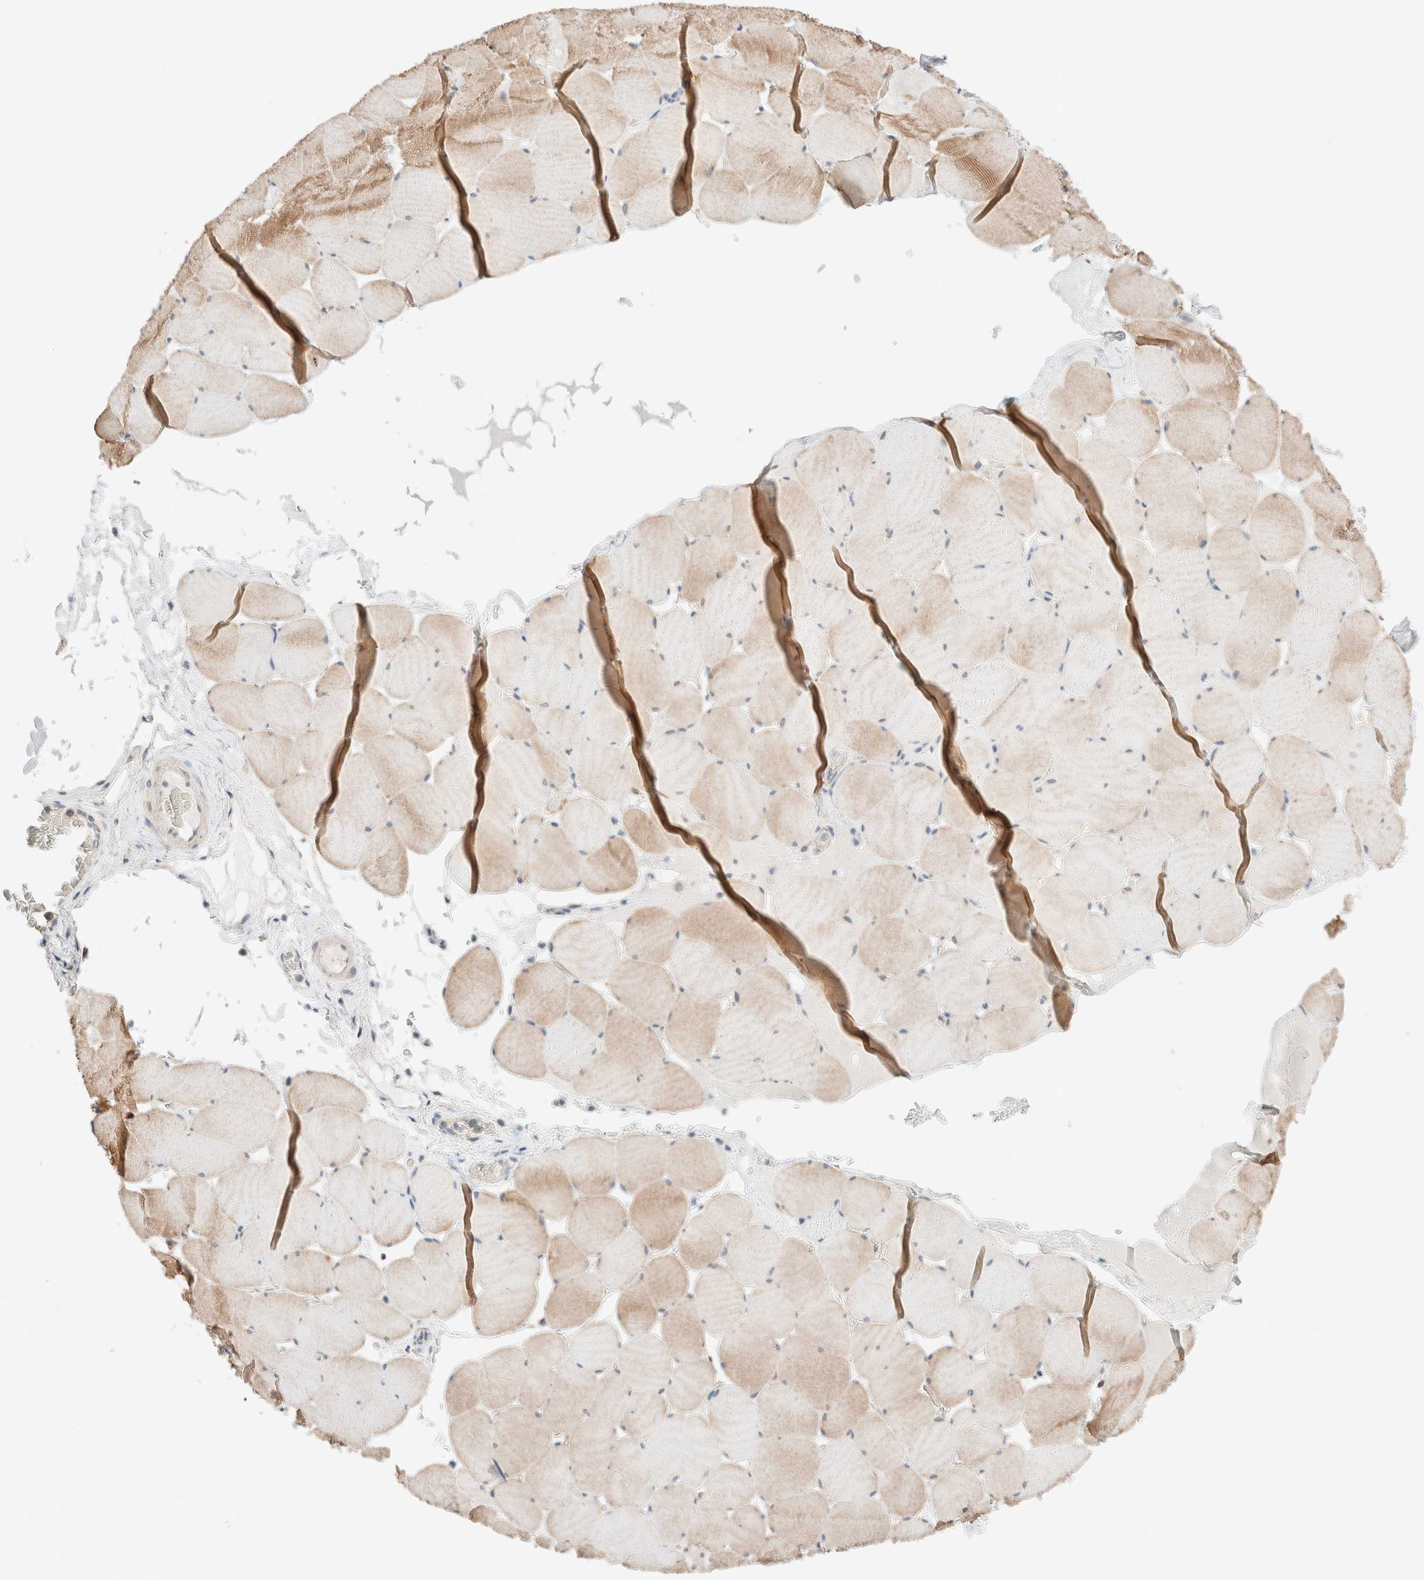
{"staining": {"intensity": "moderate", "quantity": ">75%", "location": "cytoplasmic/membranous"}, "tissue": "skeletal muscle", "cell_type": "Myocytes", "image_type": "normal", "snomed": [{"axis": "morphology", "description": "Normal tissue, NOS"}, {"axis": "topography", "description": "Skeletal muscle"}], "caption": "Myocytes exhibit moderate cytoplasmic/membranous expression in about >75% of cells in normal skeletal muscle. (IHC, brightfield microscopy, high magnification).", "gene": "PCM1", "patient": {"sex": "male", "age": 62}}